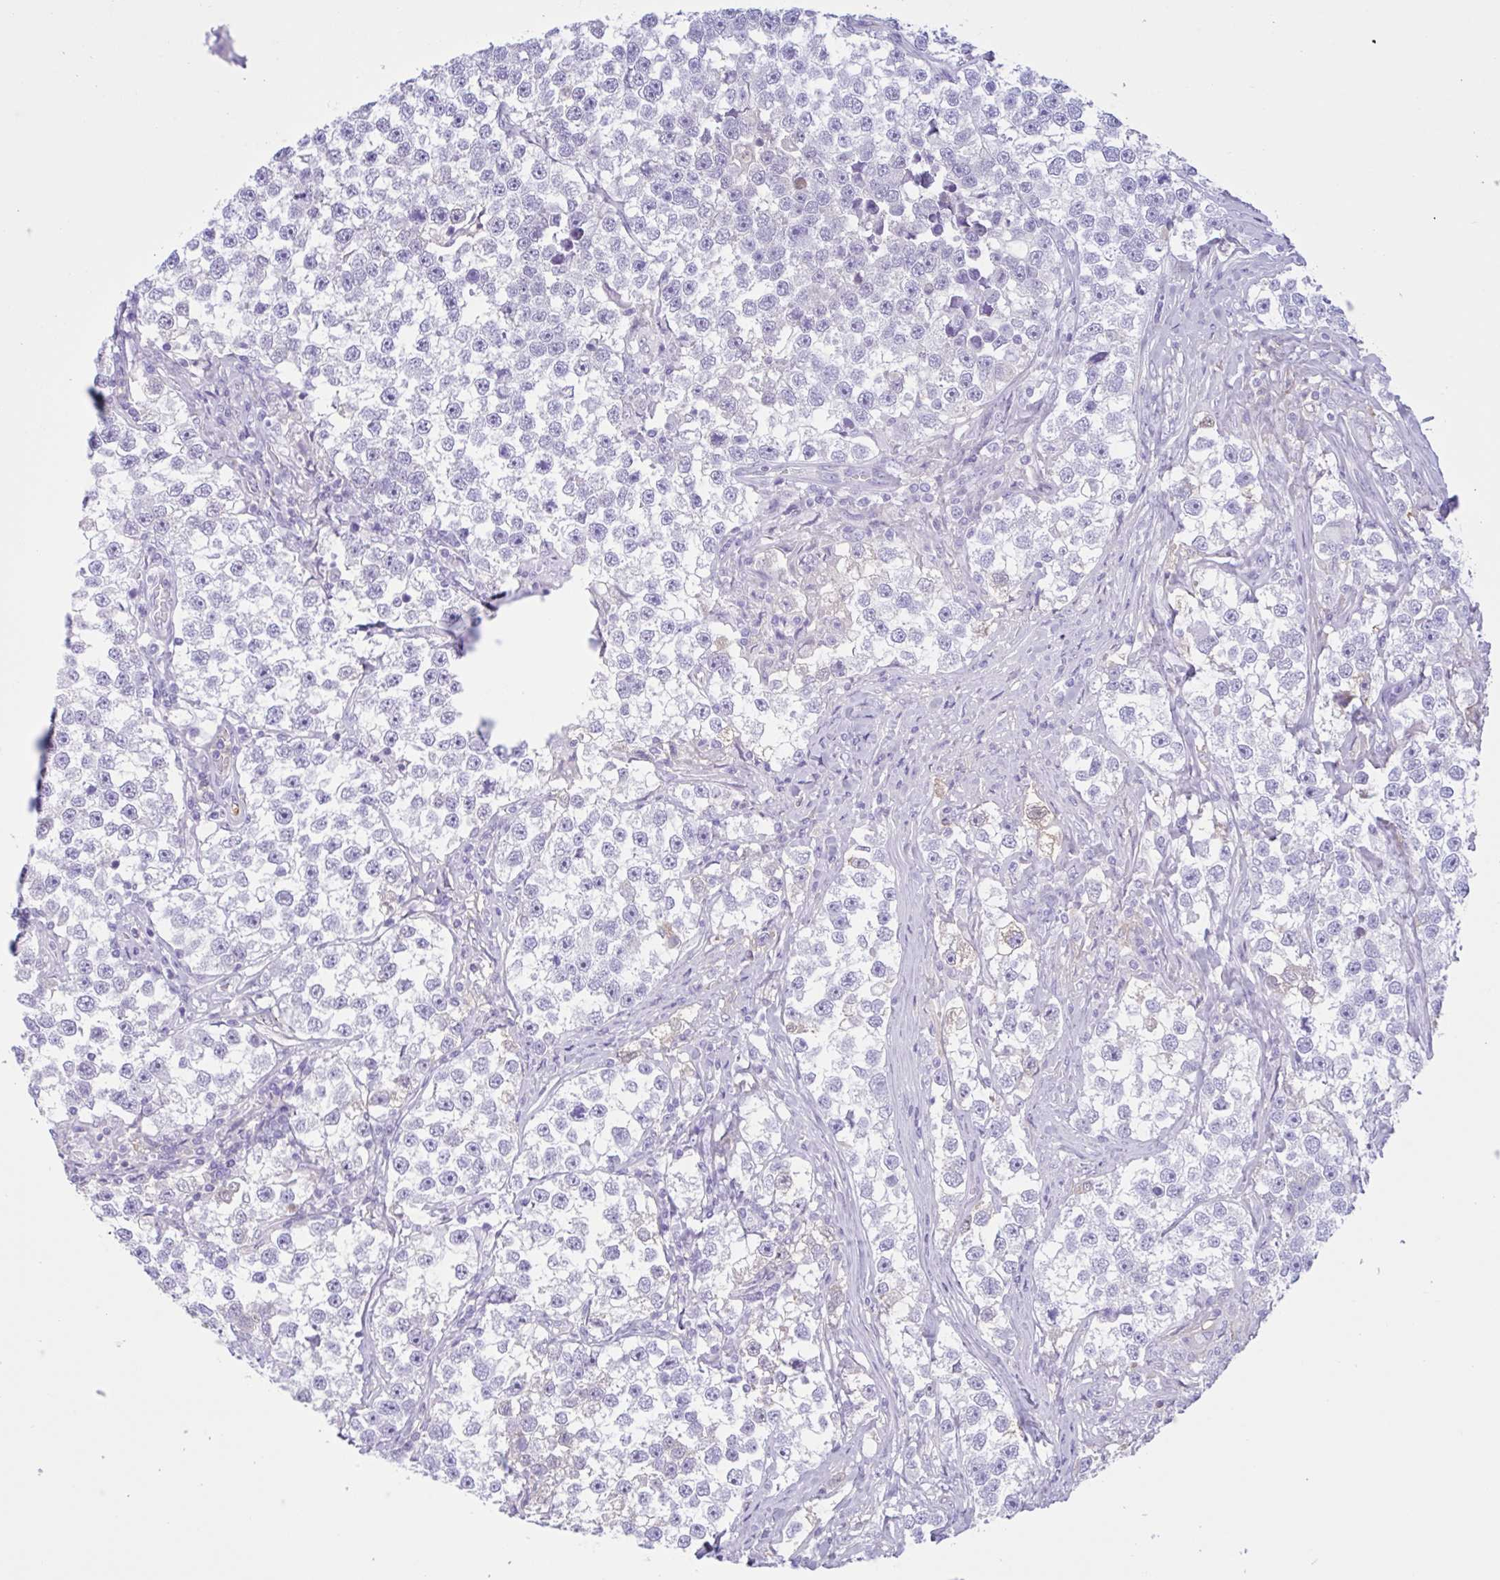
{"staining": {"intensity": "negative", "quantity": "none", "location": "none"}, "tissue": "testis cancer", "cell_type": "Tumor cells", "image_type": "cancer", "snomed": [{"axis": "morphology", "description": "Seminoma, NOS"}, {"axis": "topography", "description": "Testis"}], "caption": "IHC histopathology image of seminoma (testis) stained for a protein (brown), which reveals no expression in tumor cells.", "gene": "LARGE2", "patient": {"sex": "male", "age": 46}}